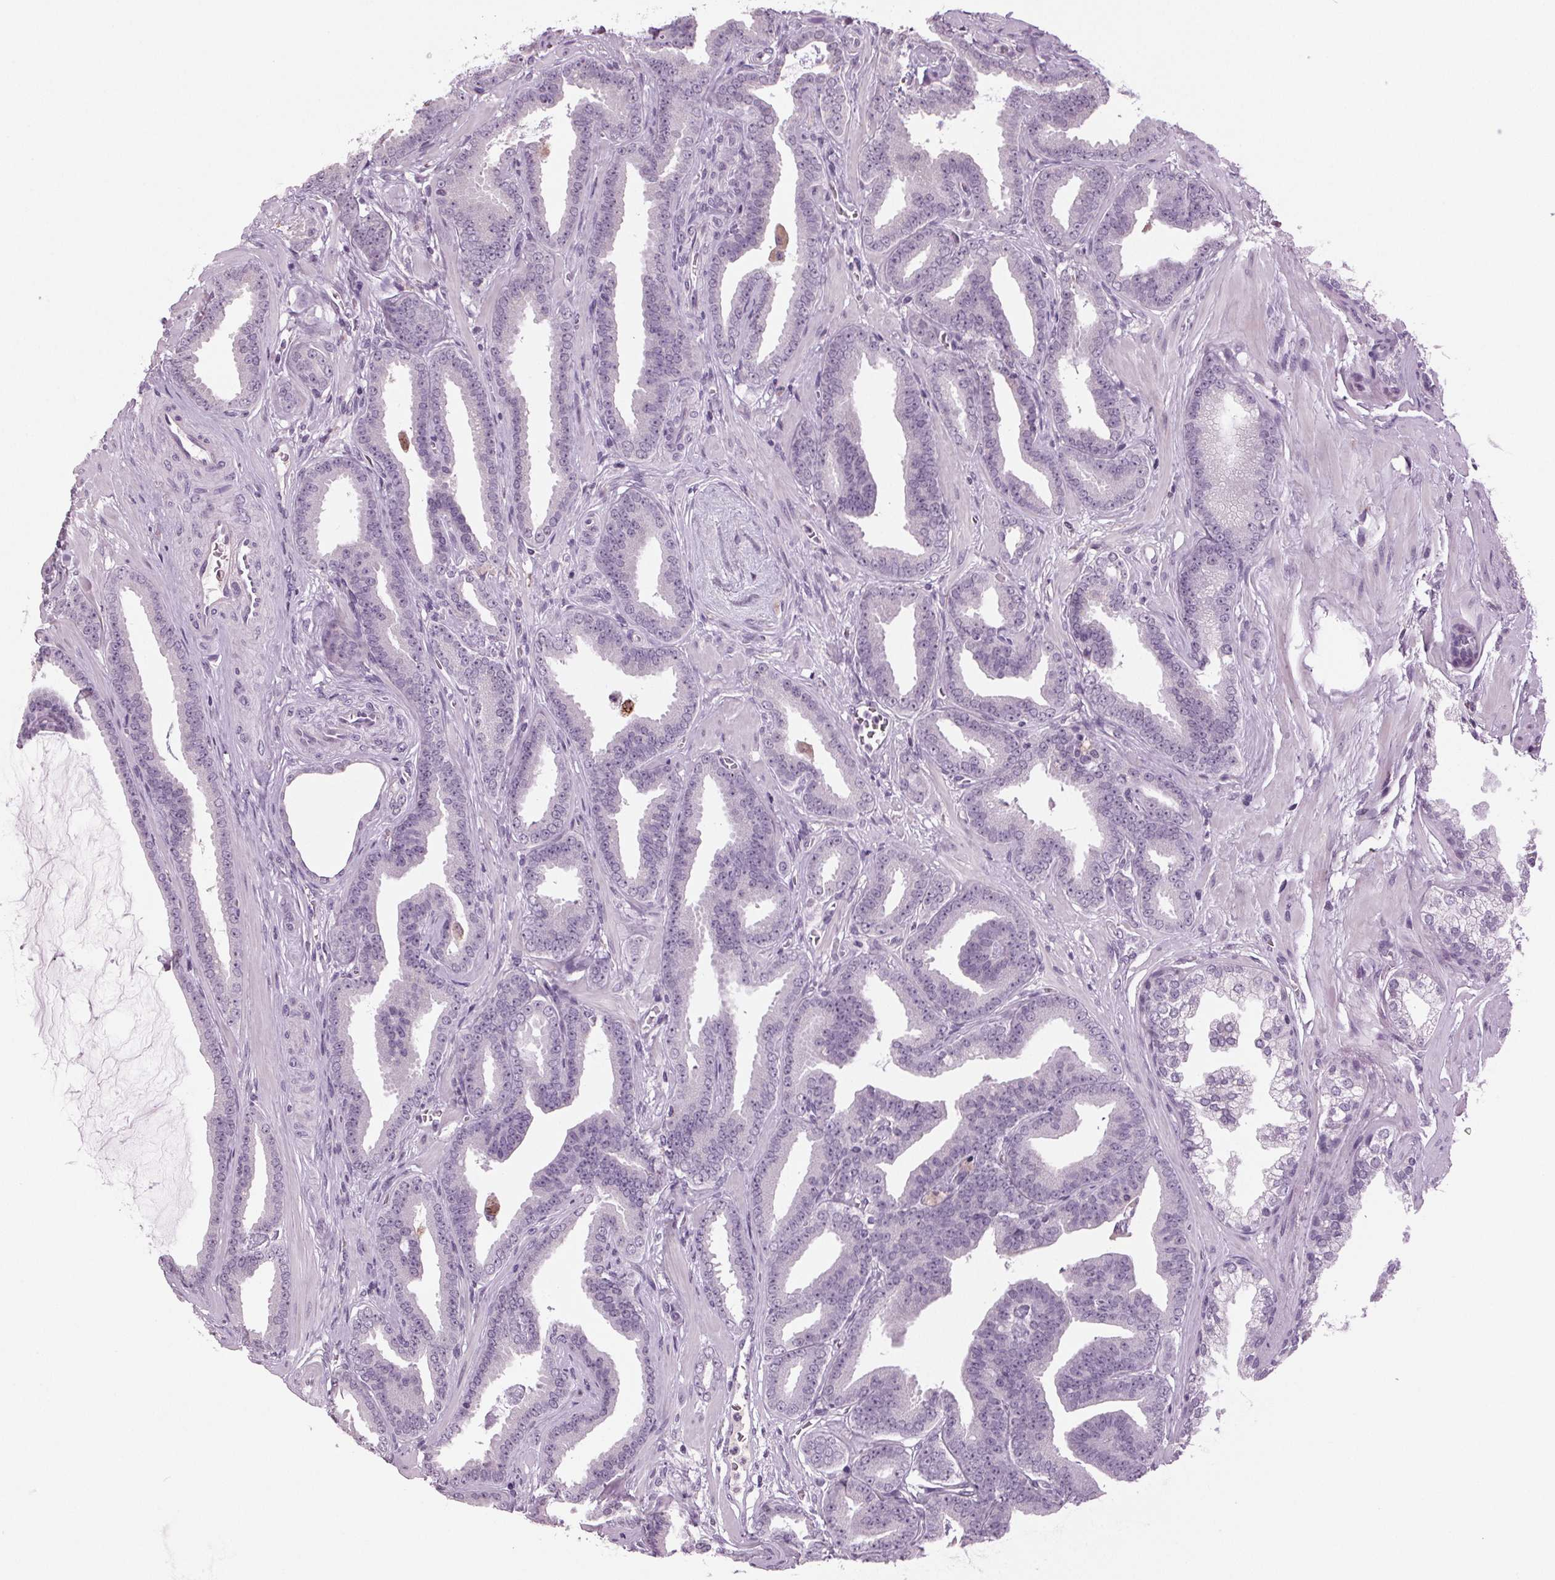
{"staining": {"intensity": "weak", "quantity": "<25%", "location": "nuclear"}, "tissue": "prostate cancer", "cell_type": "Tumor cells", "image_type": "cancer", "snomed": [{"axis": "morphology", "description": "Adenocarcinoma, Low grade"}, {"axis": "topography", "description": "Prostate"}], "caption": "Micrograph shows no significant protein expression in tumor cells of low-grade adenocarcinoma (prostate).", "gene": "DNAH12", "patient": {"sex": "male", "age": 63}}